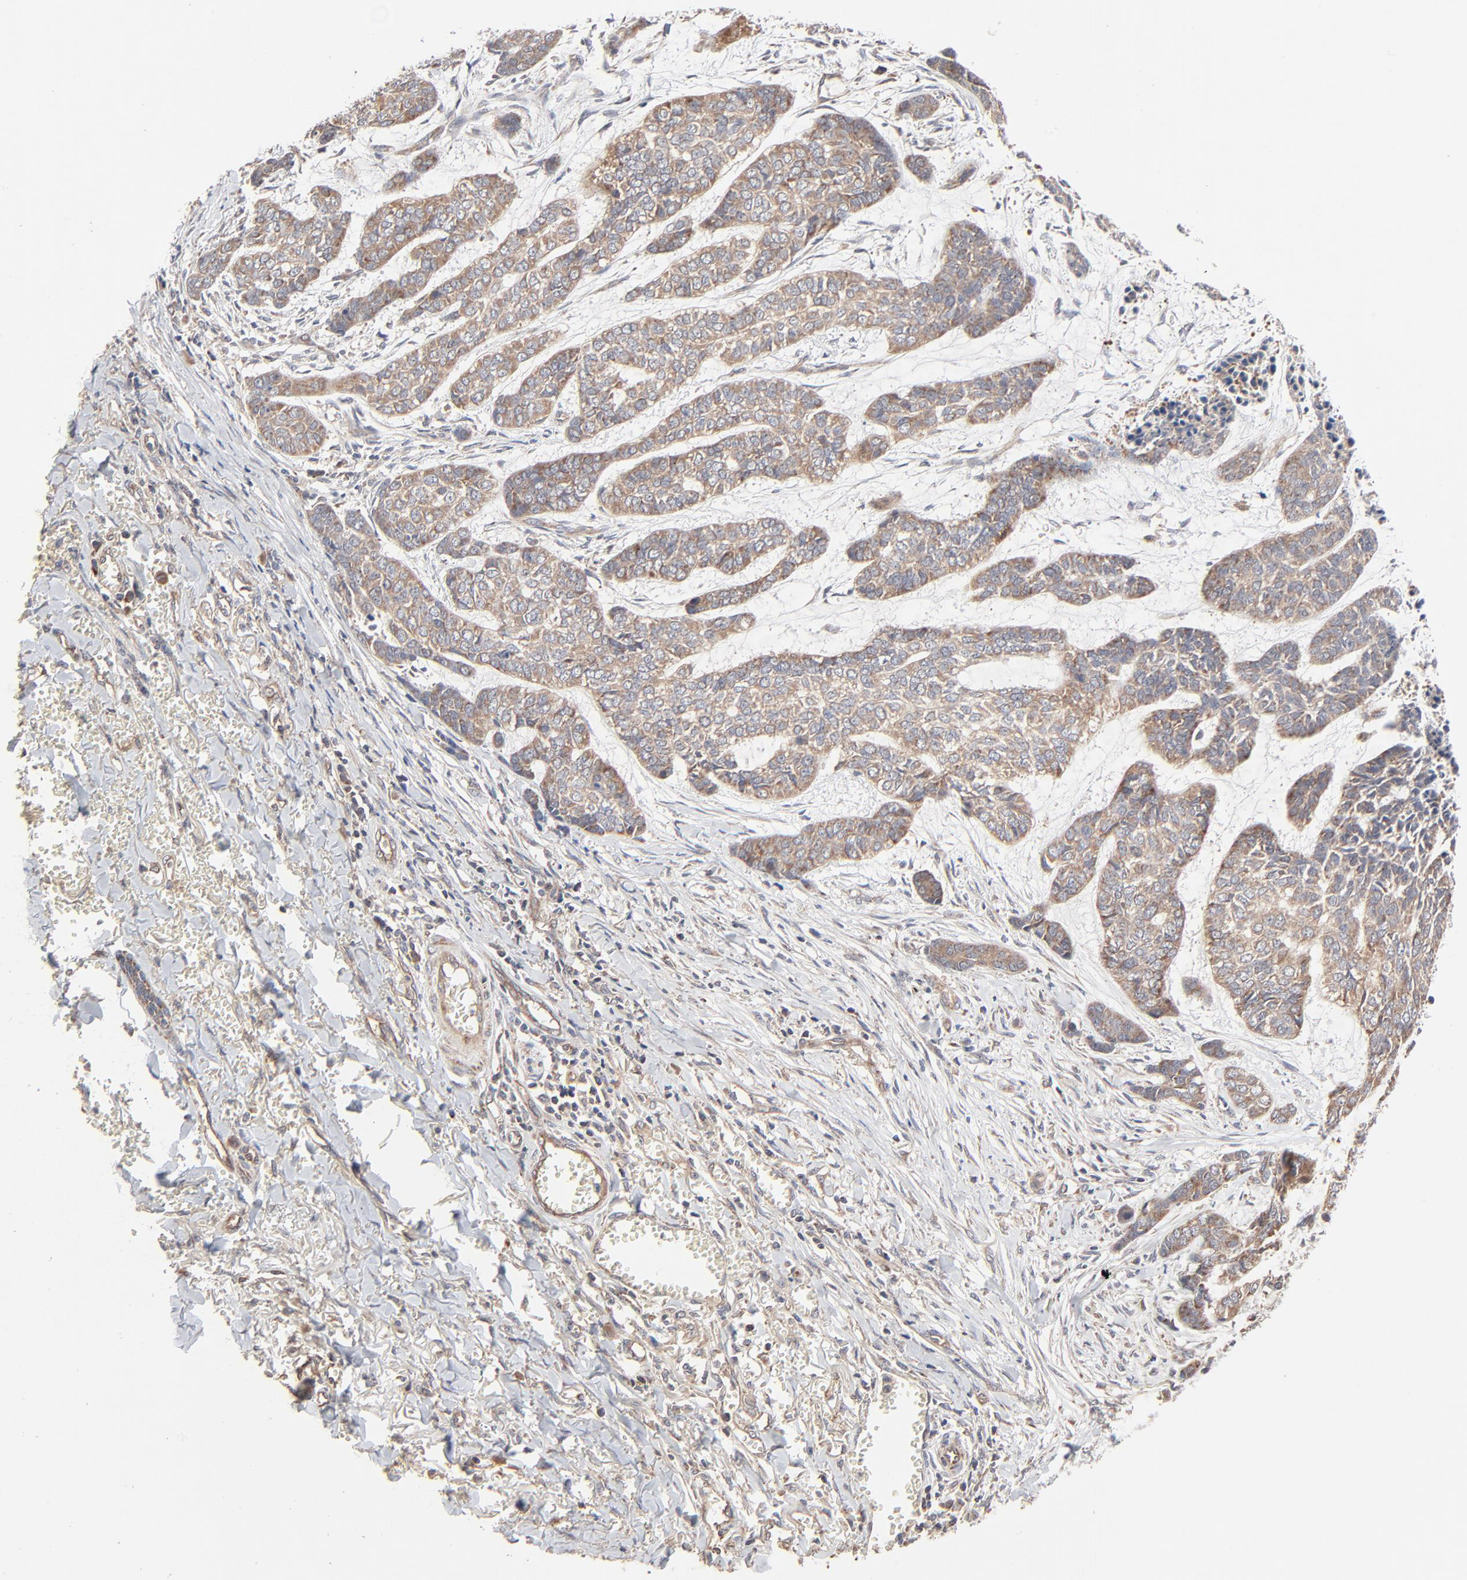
{"staining": {"intensity": "moderate", "quantity": ">75%", "location": "cytoplasmic/membranous"}, "tissue": "skin cancer", "cell_type": "Tumor cells", "image_type": "cancer", "snomed": [{"axis": "morphology", "description": "Basal cell carcinoma"}, {"axis": "topography", "description": "Skin"}], "caption": "Protein positivity by IHC demonstrates moderate cytoplasmic/membranous staining in approximately >75% of tumor cells in basal cell carcinoma (skin).", "gene": "ABLIM3", "patient": {"sex": "female", "age": 64}}